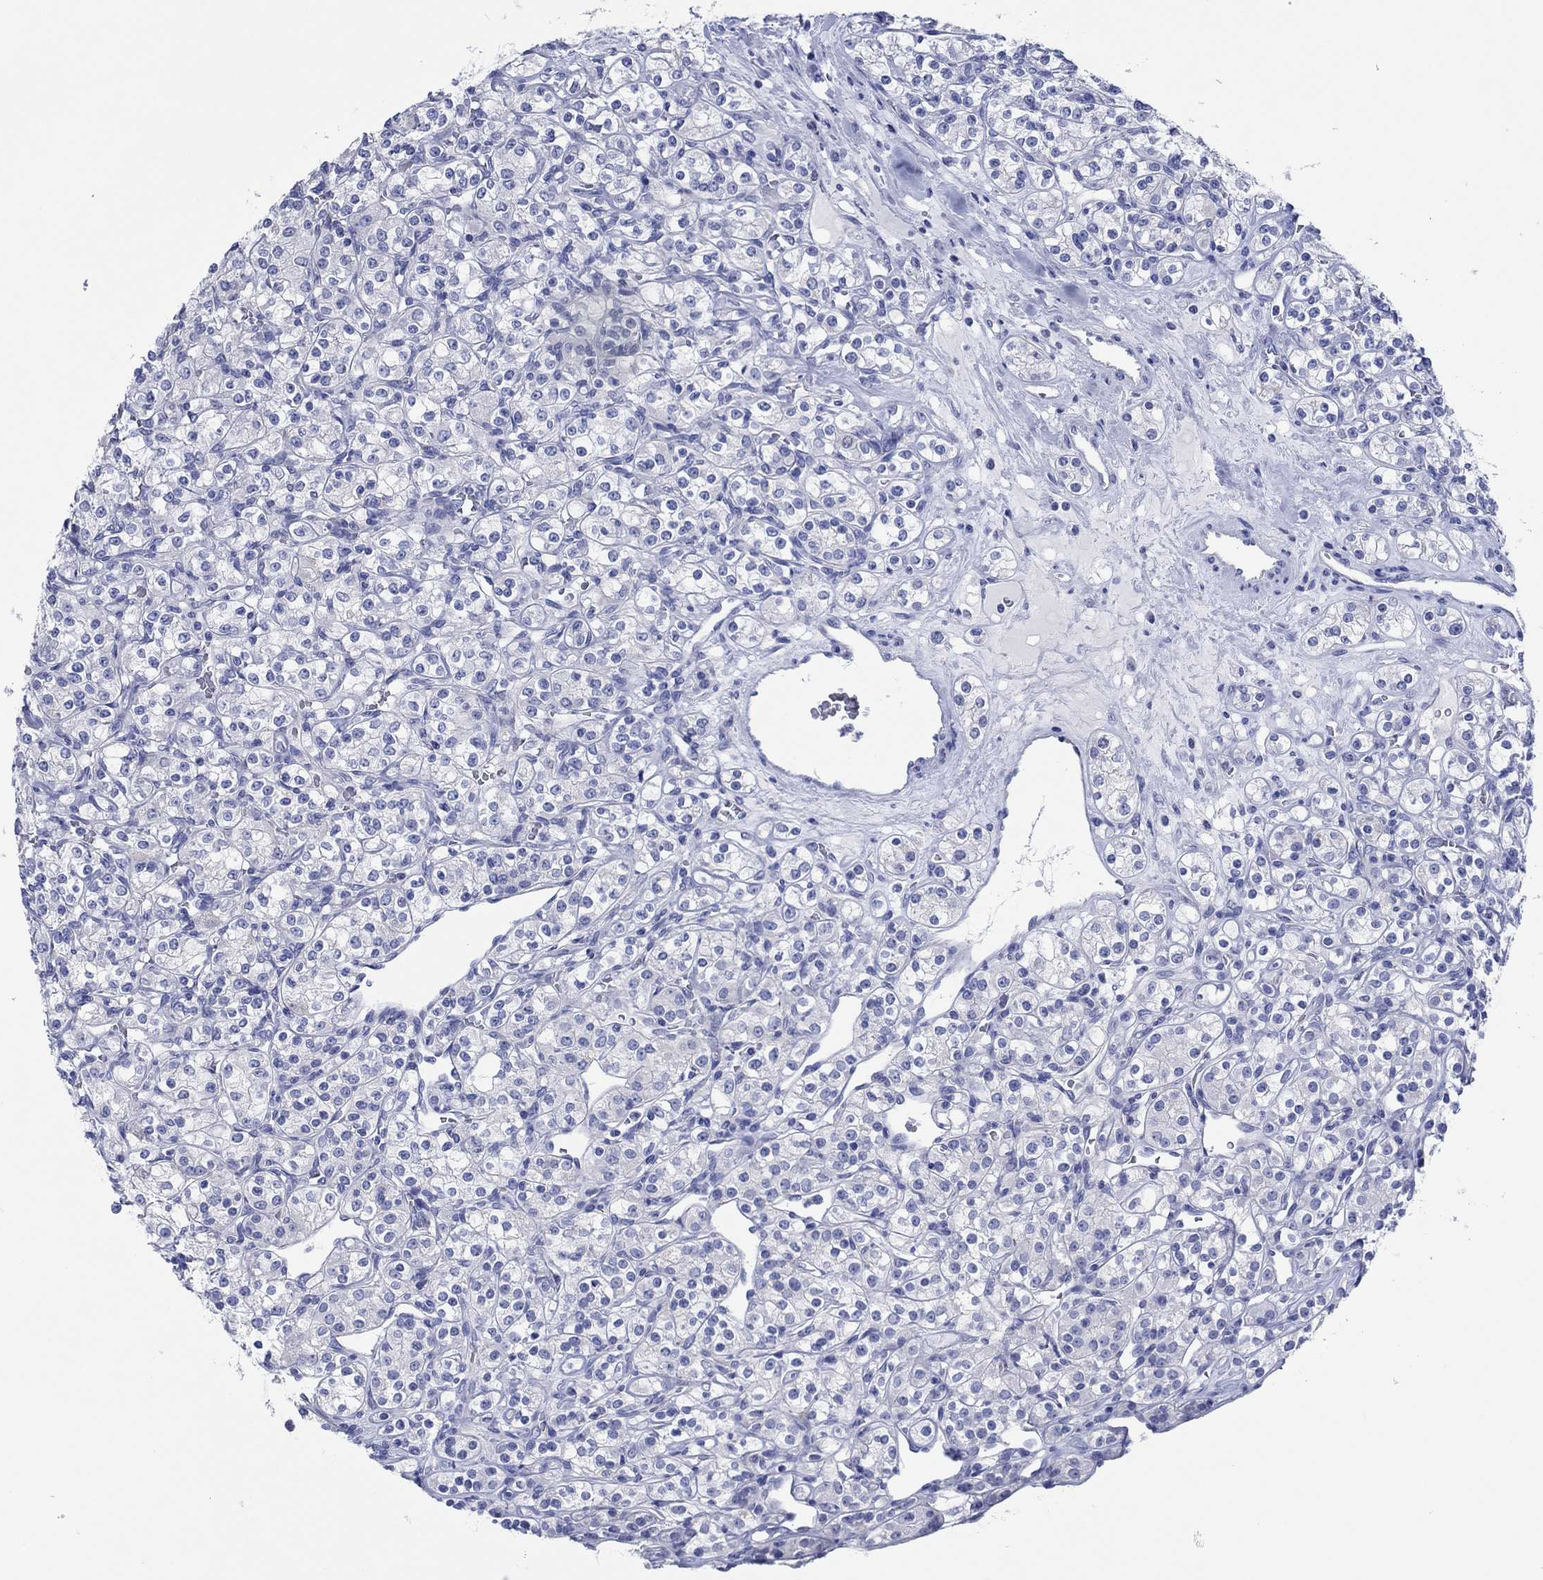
{"staining": {"intensity": "negative", "quantity": "none", "location": "none"}, "tissue": "renal cancer", "cell_type": "Tumor cells", "image_type": "cancer", "snomed": [{"axis": "morphology", "description": "Adenocarcinoma, NOS"}, {"axis": "topography", "description": "Kidney"}], "caption": "This is an immunohistochemistry (IHC) photomicrograph of renal cancer. There is no staining in tumor cells.", "gene": "HCRT", "patient": {"sex": "male", "age": 77}}